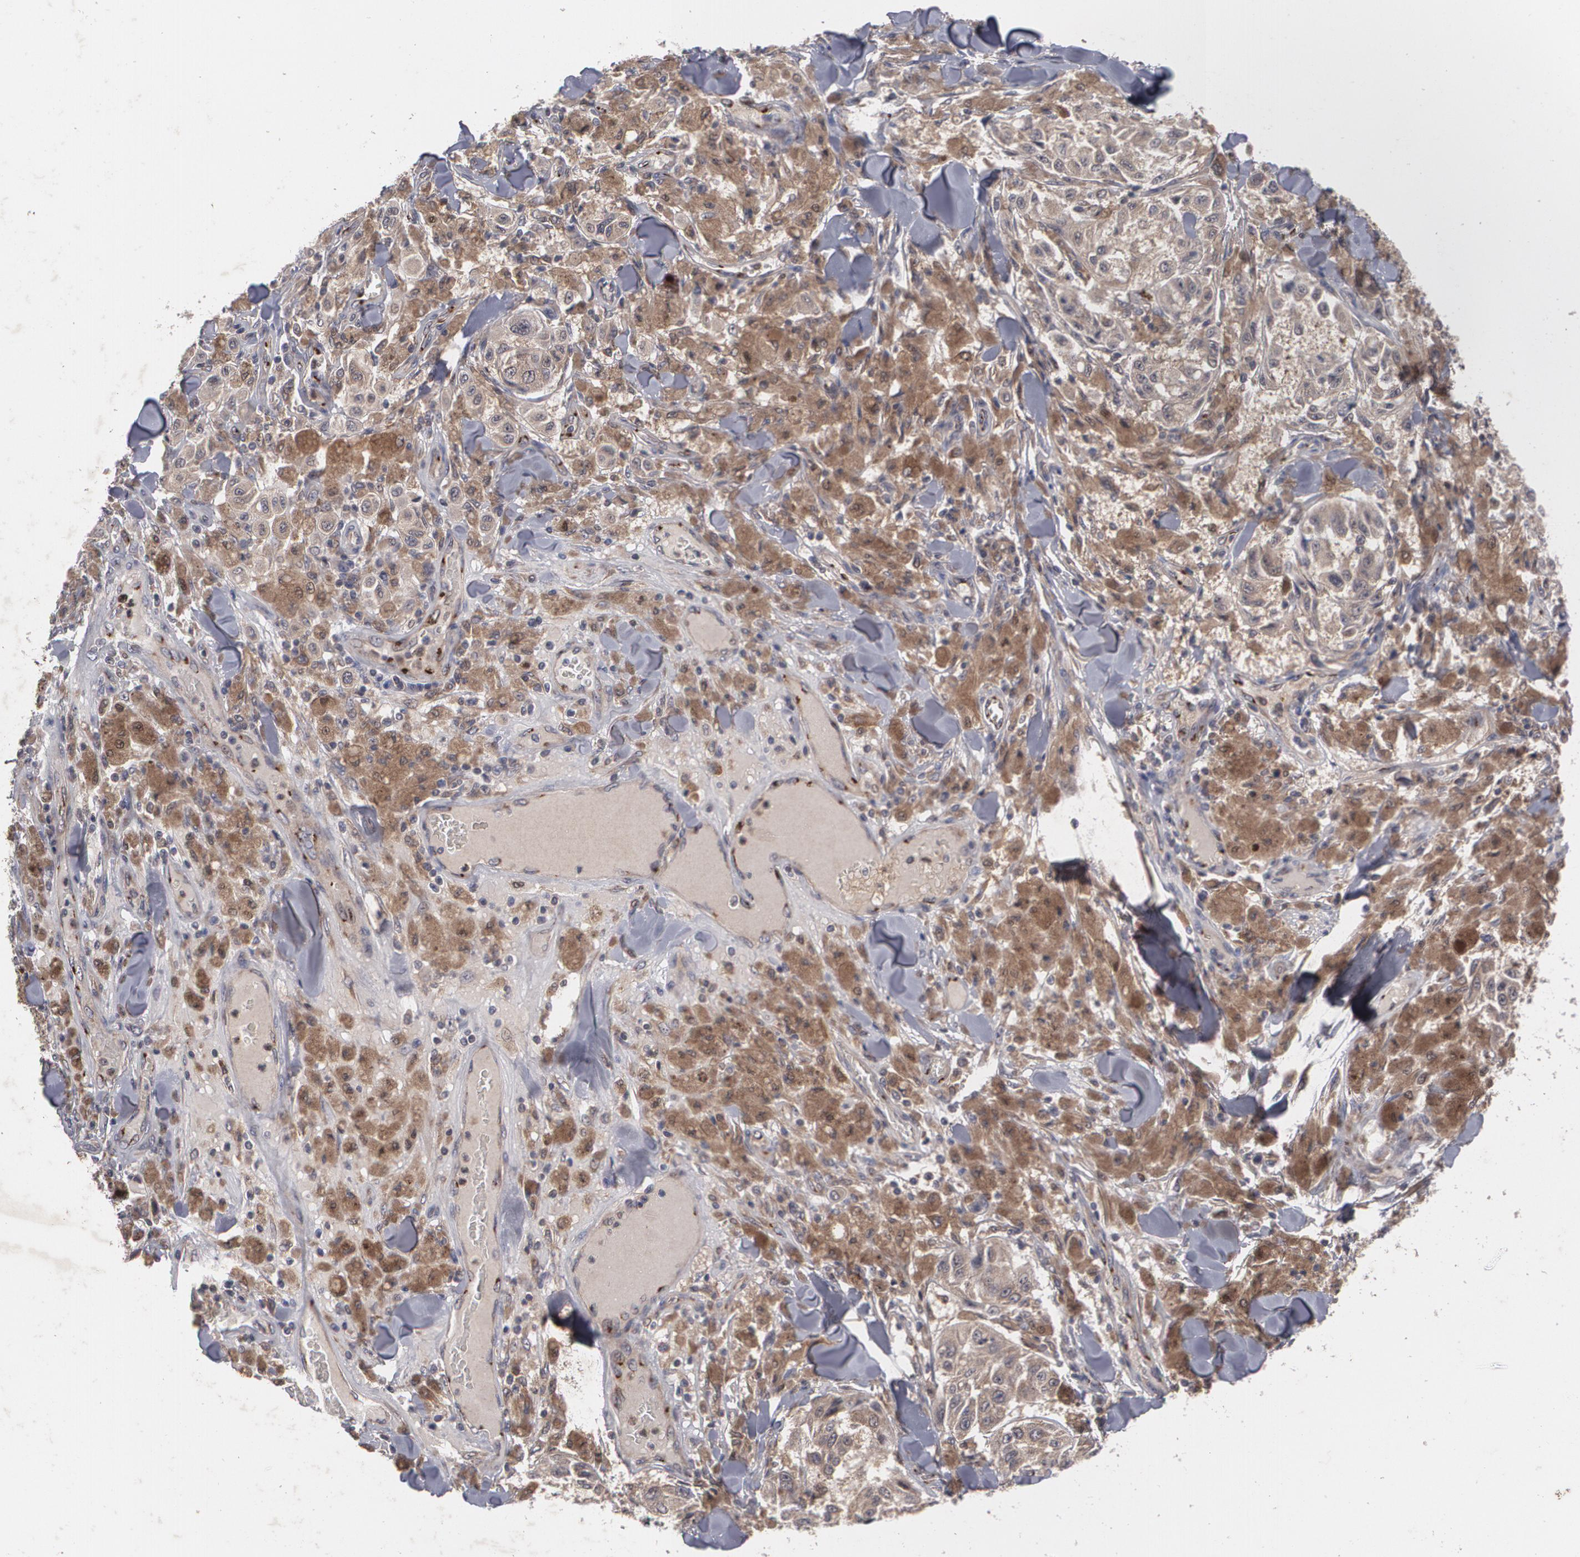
{"staining": {"intensity": "weak", "quantity": "<25%", "location": "cytoplasmic/membranous"}, "tissue": "melanoma", "cell_type": "Tumor cells", "image_type": "cancer", "snomed": [{"axis": "morphology", "description": "Malignant melanoma, NOS"}, {"axis": "topography", "description": "Skin"}], "caption": "Tumor cells are negative for brown protein staining in malignant melanoma.", "gene": "HTT", "patient": {"sex": "female", "age": 64}}